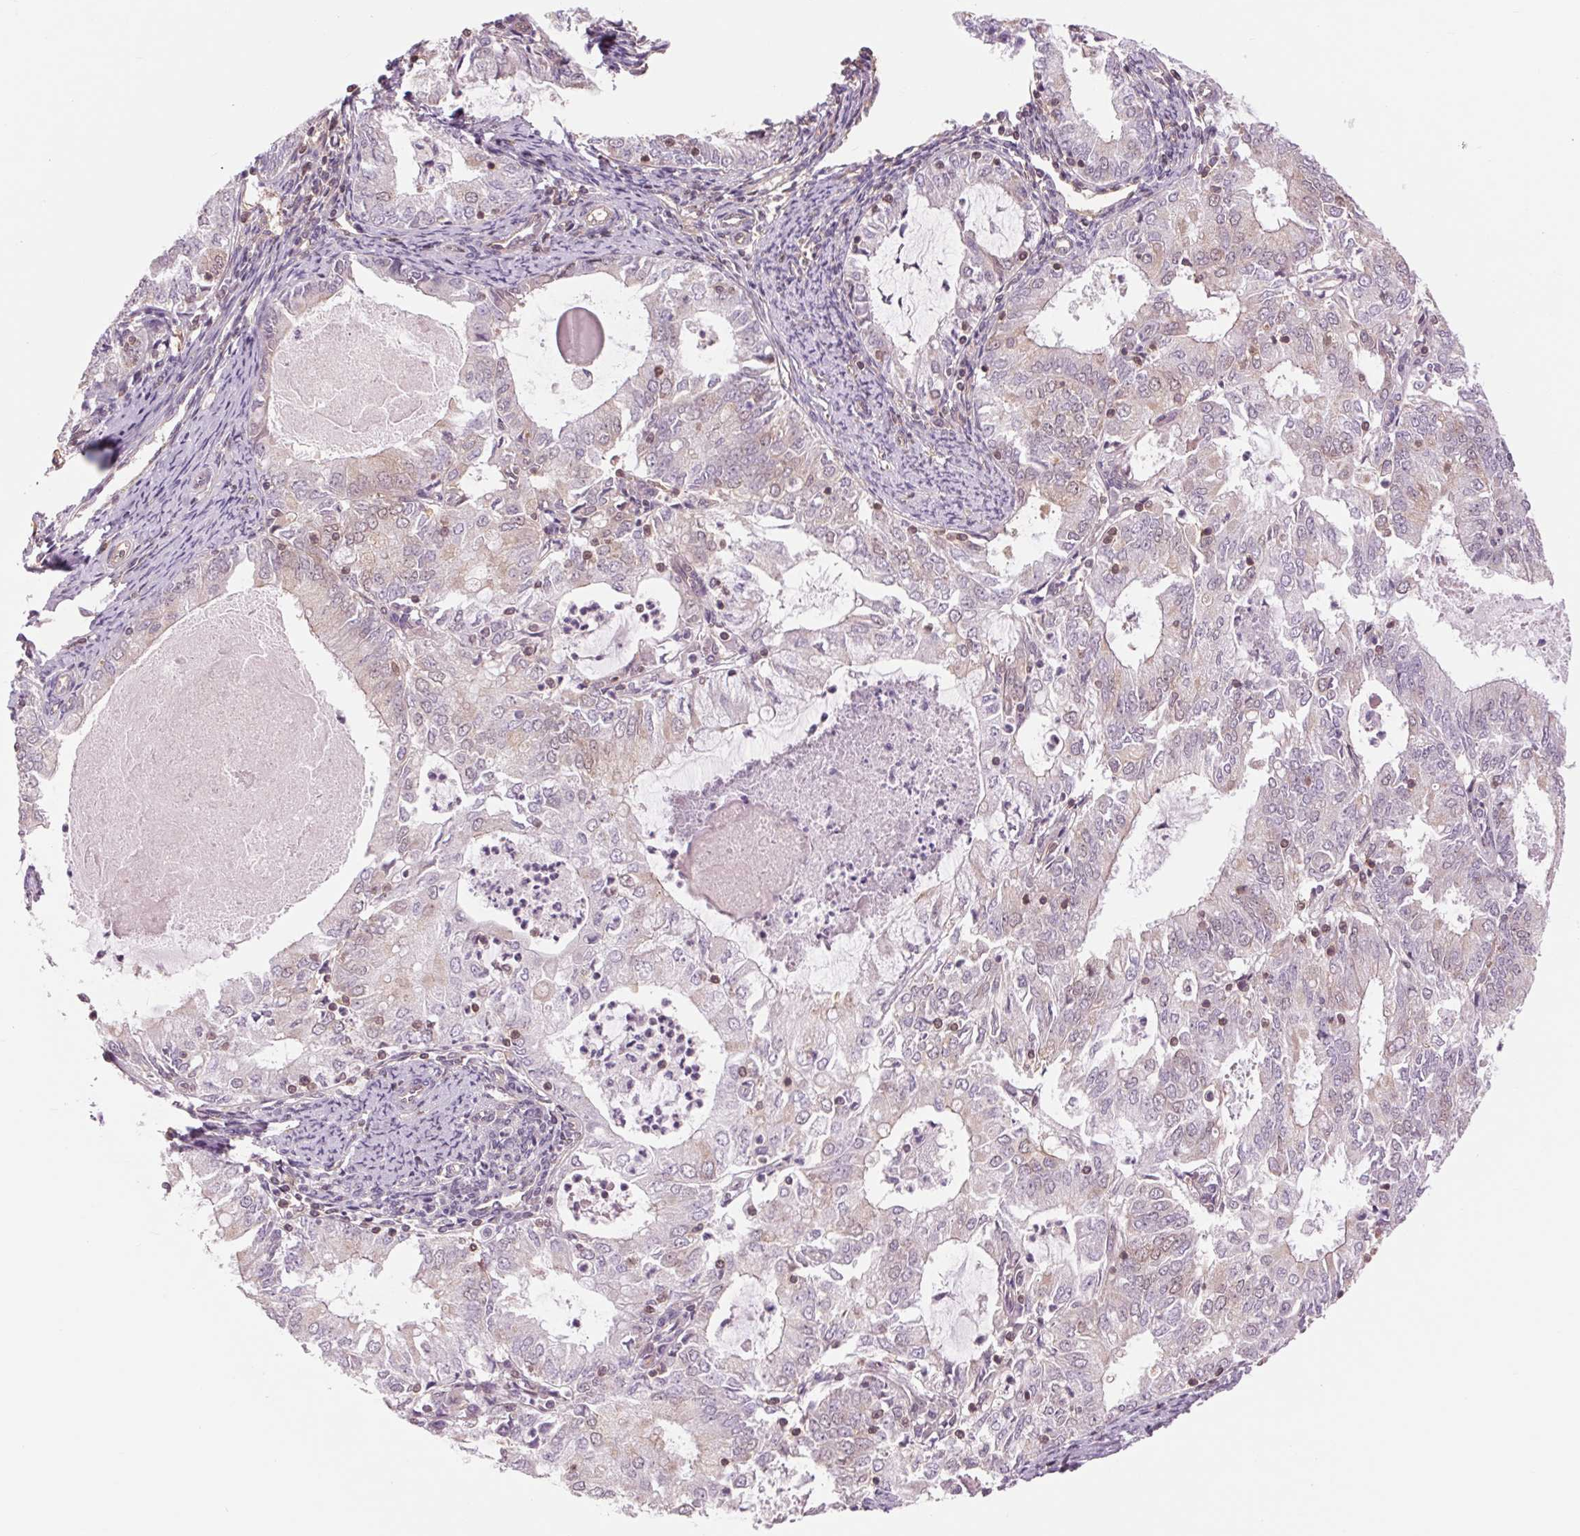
{"staining": {"intensity": "weak", "quantity": "<25%", "location": "cytoplasmic/membranous"}, "tissue": "endometrial cancer", "cell_type": "Tumor cells", "image_type": "cancer", "snomed": [{"axis": "morphology", "description": "Adenocarcinoma, NOS"}, {"axis": "topography", "description": "Endometrium"}], "caption": "Immunohistochemistry (IHC) histopathology image of neoplastic tissue: adenocarcinoma (endometrial) stained with DAB shows no significant protein expression in tumor cells.", "gene": "SH3RF2", "patient": {"sex": "female", "age": 57}}